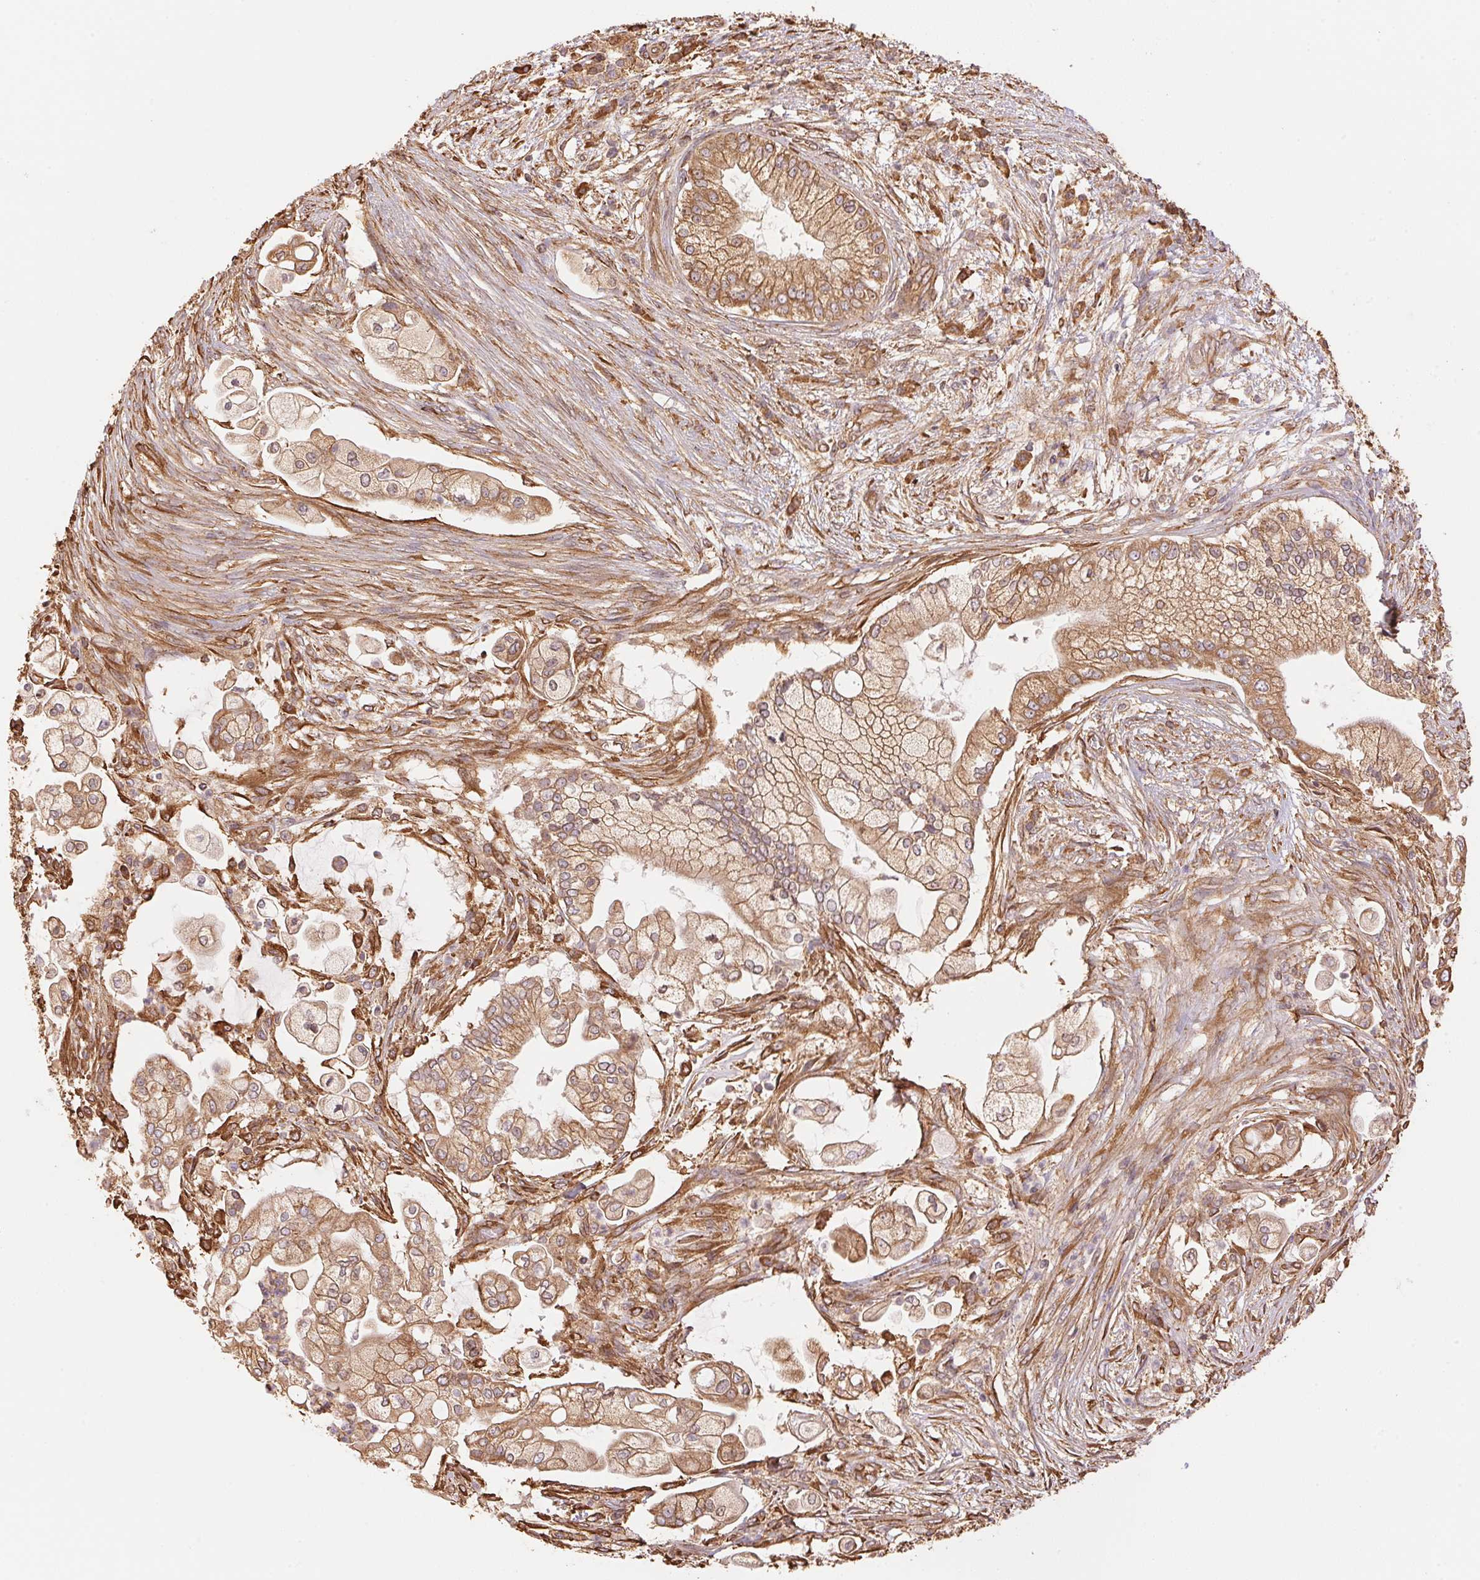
{"staining": {"intensity": "moderate", "quantity": ">75%", "location": "cytoplasmic/membranous"}, "tissue": "pancreatic cancer", "cell_type": "Tumor cells", "image_type": "cancer", "snomed": [{"axis": "morphology", "description": "Adenocarcinoma, NOS"}, {"axis": "topography", "description": "Pancreas"}], "caption": "Moderate cytoplasmic/membranous staining is present in about >75% of tumor cells in pancreatic adenocarcinoma.", "gene": "C6orf163", "patient": {"sex": "female", "age": 69}}